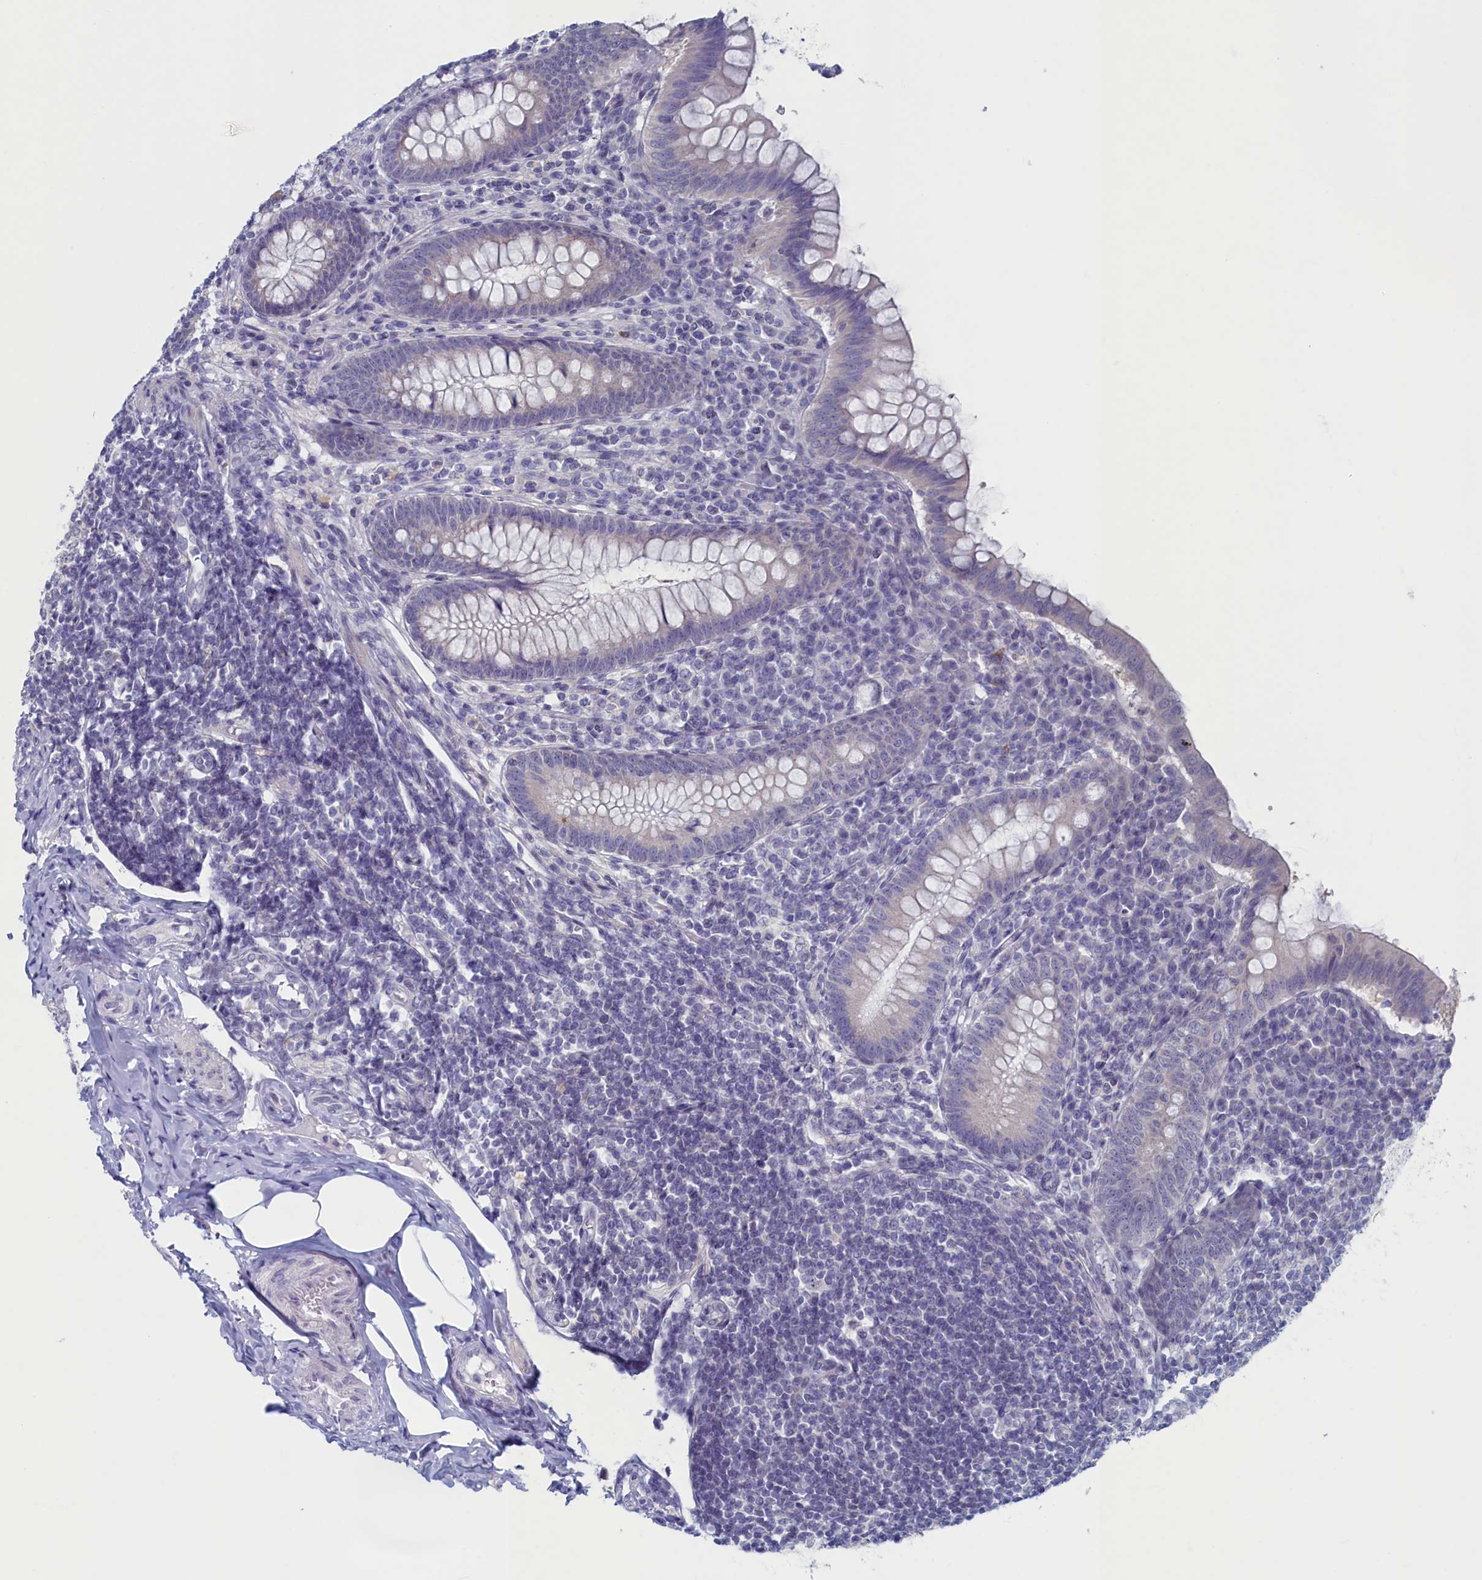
{"staining": {"intensity": "weak", "quantity": "<25%", "location": "cytoplasmic/membranous"}, "tissue": "appendix", "cell_type": "Glandular cells", "image_type": "normal", "snomed": [{"axis": "morphology", "description": "Normal tissue, NOS"}, {"axis": "topography", "description": "Appendix"}], "caption": "Unremarkable appendix was stained to show a protein in brown. There is no significant positivity in glandular cells. (Brightfield microscopy of DAB (3,3'-diaminobenzidine) IHC at high magnification).", "gene": "WDR76", "patient": {"sex": "female", "age": 33}}